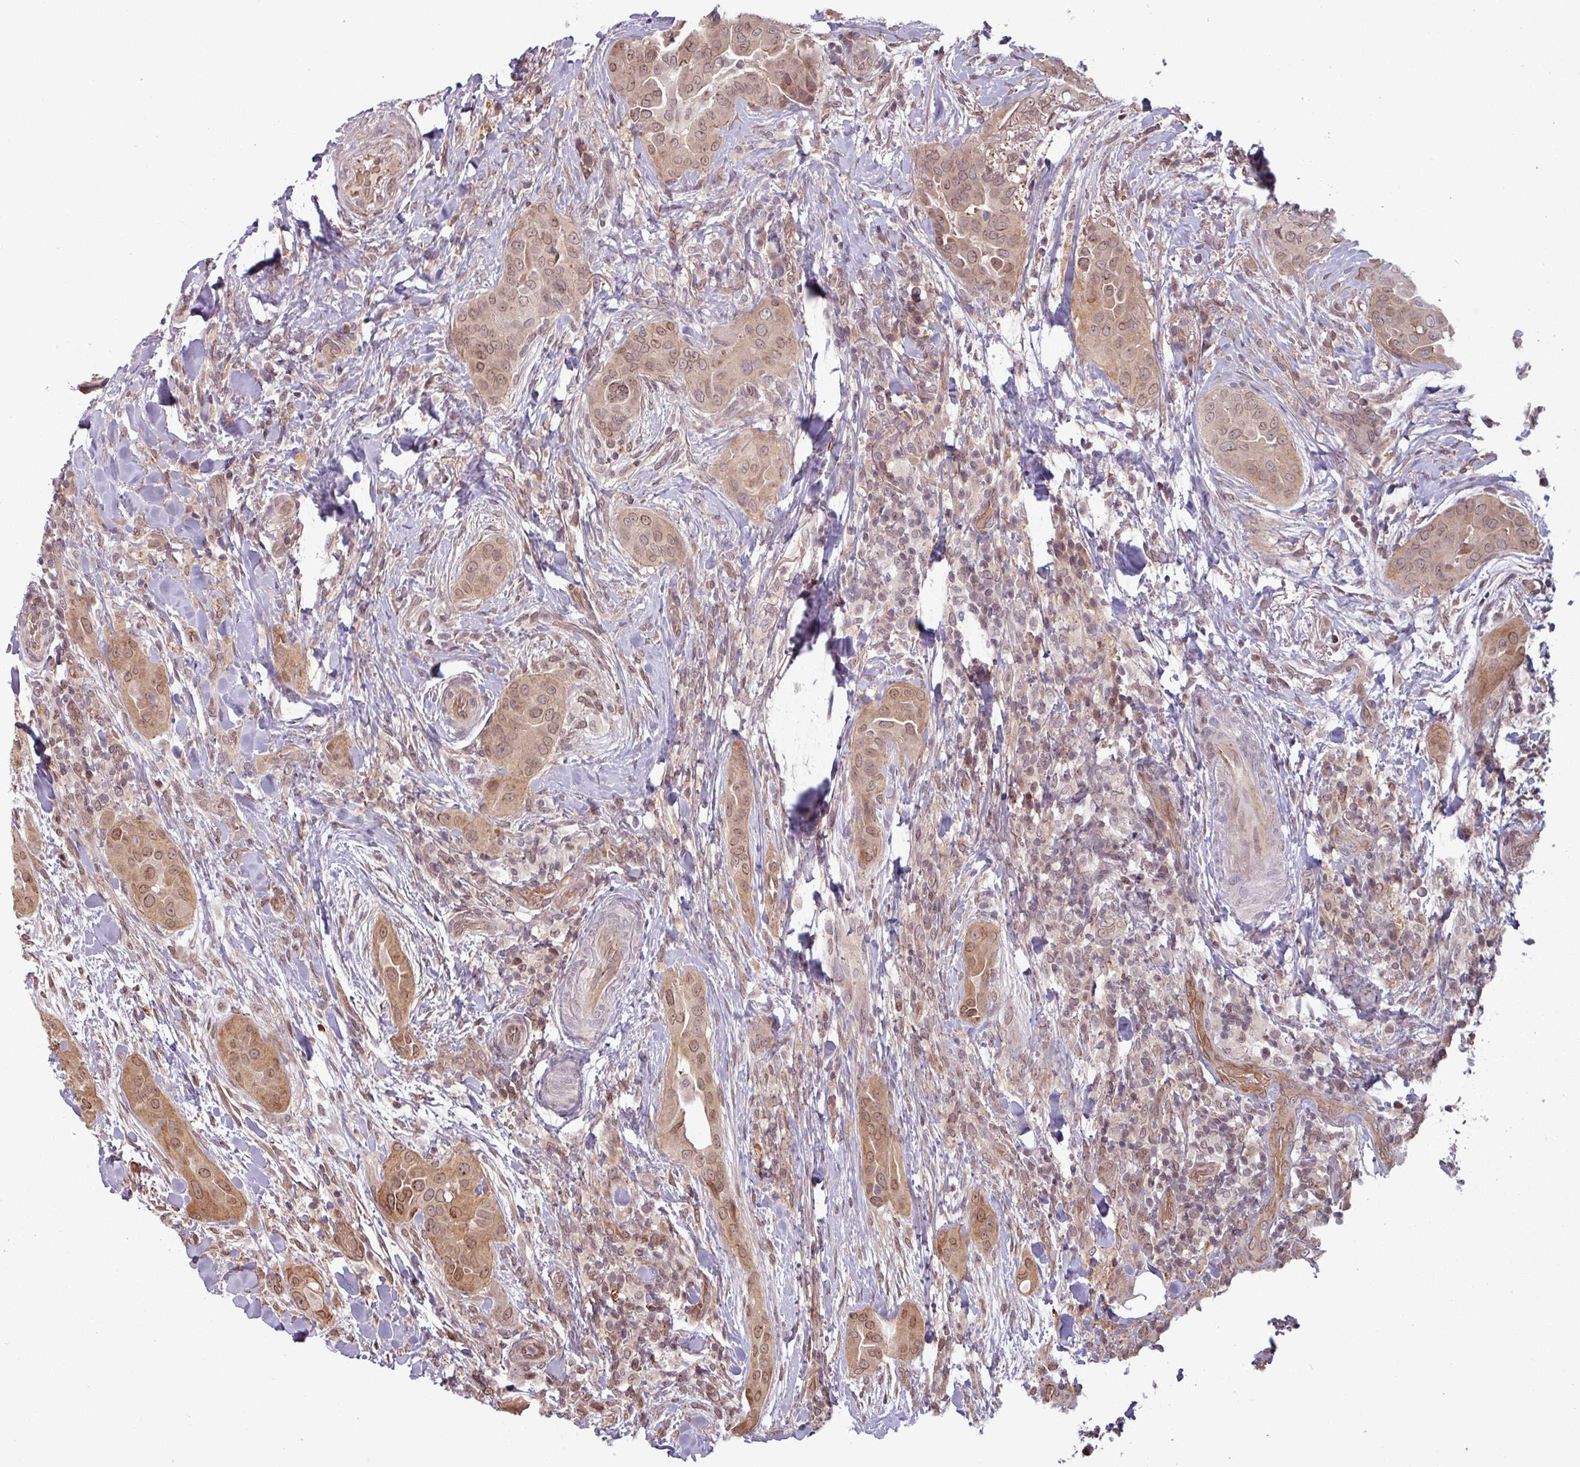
{"staining": {"intensity": "weak", "quantity": "25%-75%", "location": "cytoplasmic/membranous,nuclear"}, "tissue": "thyroid cancer", "cell_type": "Tumor cells", "image_type": "cancer", "snomed": [{"axis": "morphology", "description": "Papillary adenocarcinoma, NOS"}, {"axis": "topography", "description": "Thyroid gland"}], "caption": "DAB immunohistochemical staining of human thyroid papillary adenocarcinoma demonstrates weak cytoplasmic/membranous and nuclear protein staining in approximately 25%-75% of tumor cells.", "gene": "RBM4B", "patient": {"sex": "male", "age": 61}}